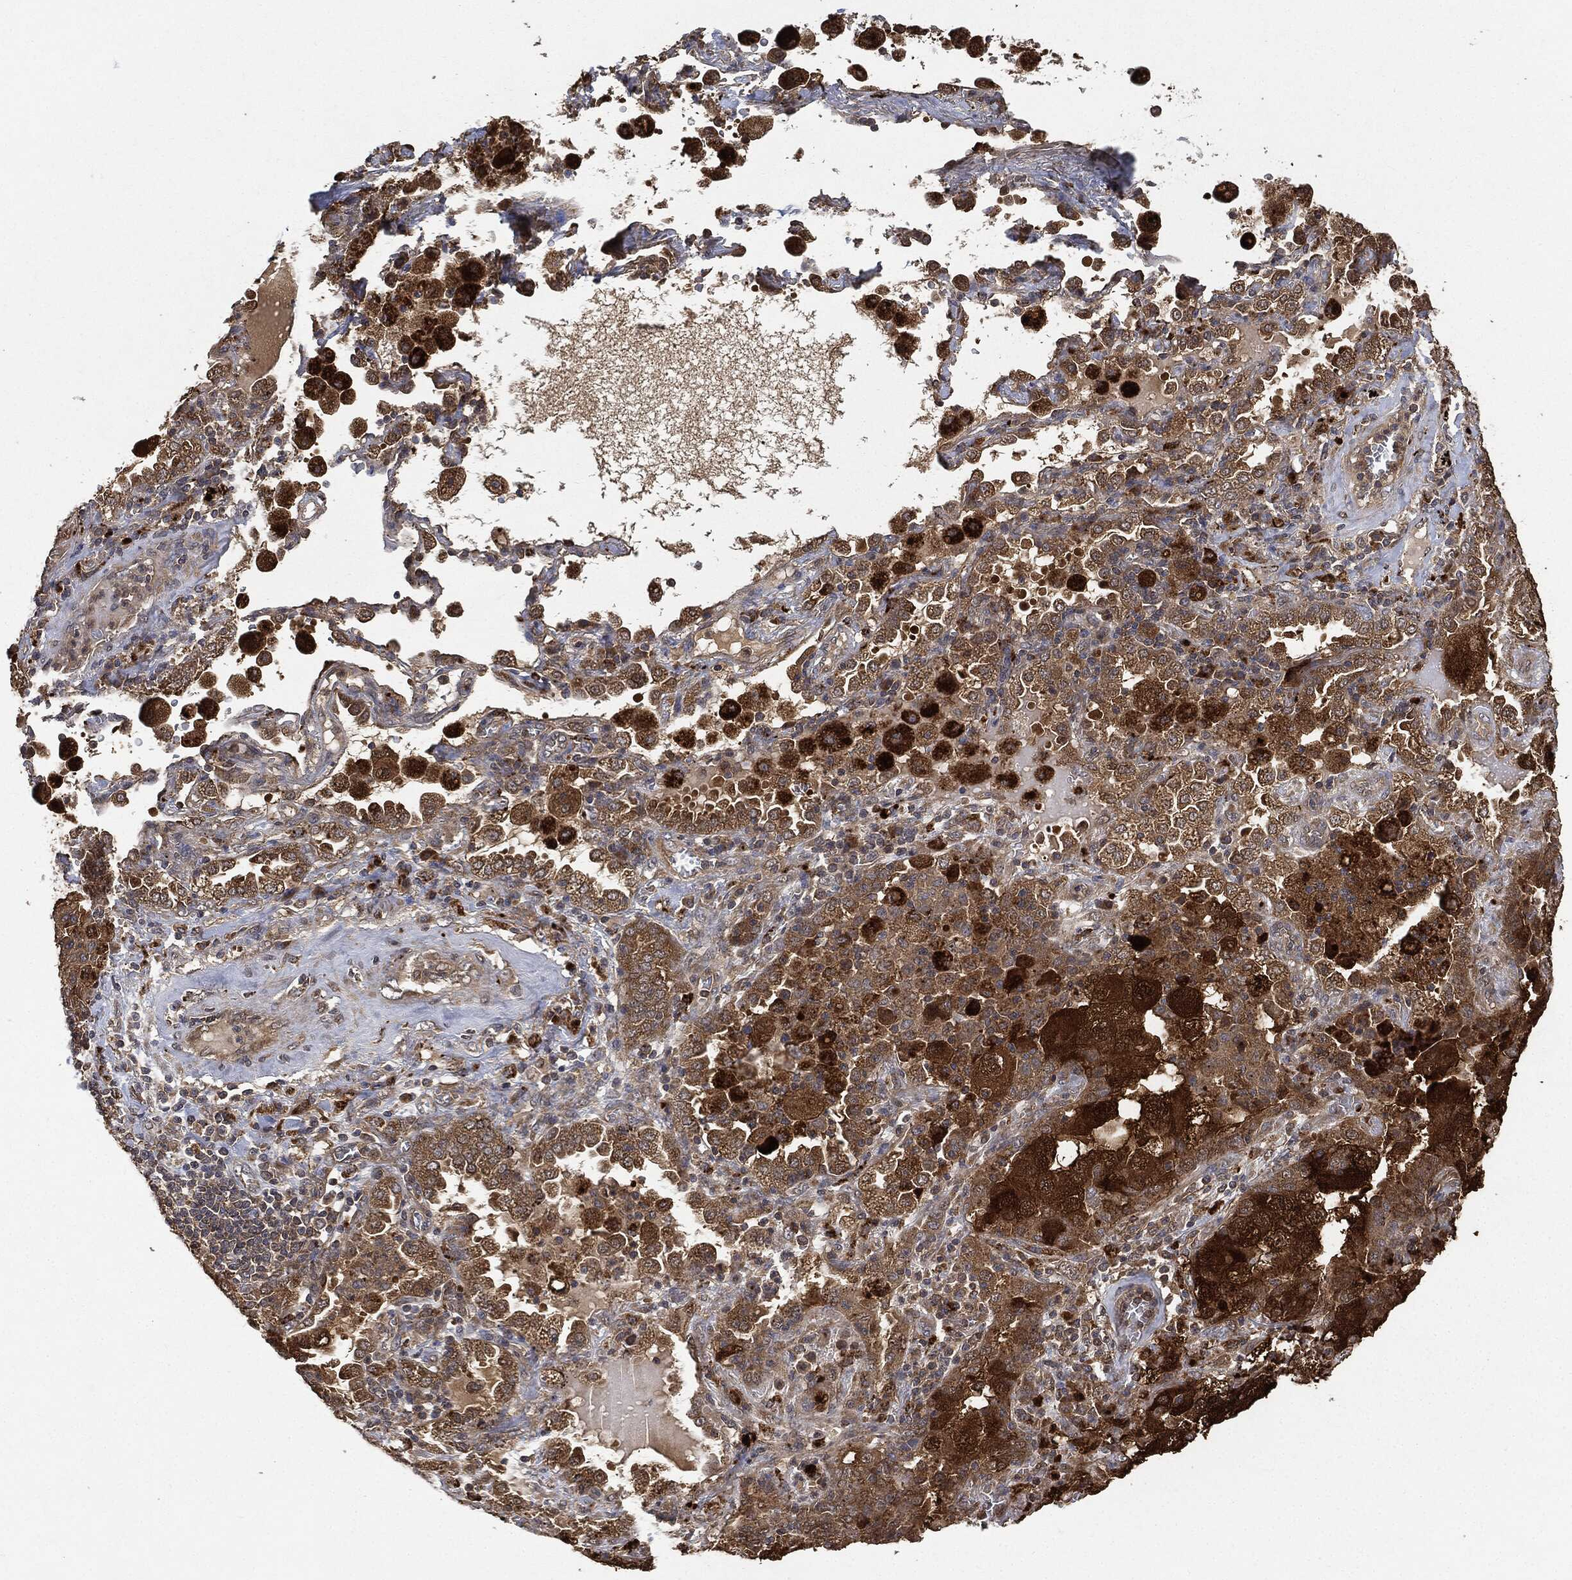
{"staining": {"intensity": "strong", "quantity": "25%-75%", "location": "cytoplasmic/membranous"}, "tissue": "lung cancer", "cell_type": "Tumor cells", "image_type": "cancer", "snomed": [{"axis": "morphology", "description": "Adenocarcinoma, NOS"}, {"axis": "topography", "description": "Lung"}], "caption": "Immunohistochemical staining of lung cancer shows high levels of strong cytoplasmic/membranous protein staining in about 25%-75% of tumor cells.", "gene": "BRAF", "patient": {"sex": "female", "age": 61}}